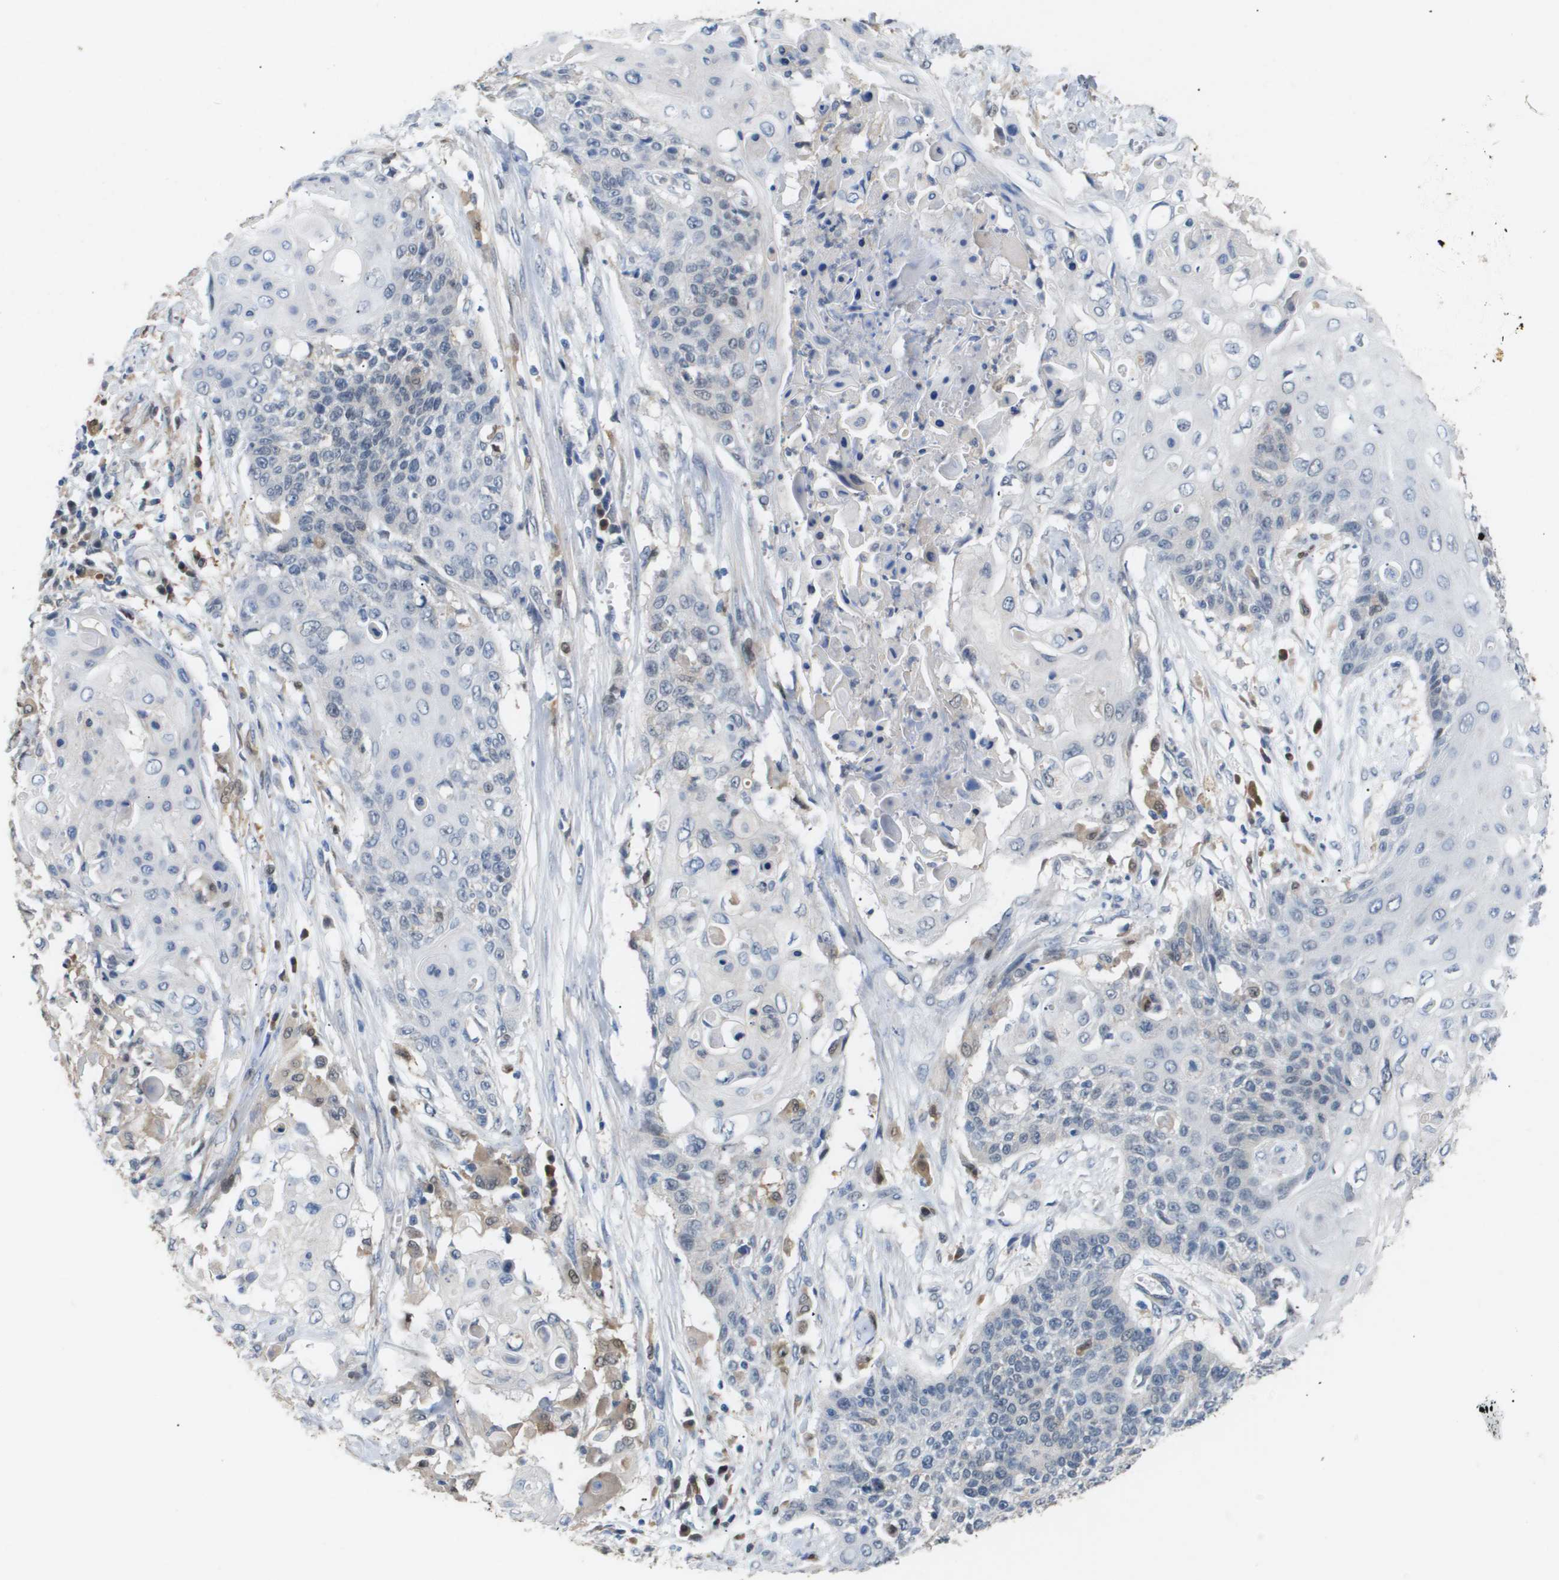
{"staining": {"intensity": "negative", "quantity": "none", "location": "none"}, "tissue": "cervical cancer", "cell_type": "Tumor cells", "image_type": "cancer", "snomed": [{"axis": "morphology", "description": "Squamous cell carcinoma, NOS"}, {"axis": "topography", "description": "Cervix"}], "caption": "The micrograph shows no significant expression in tumor cells of cervical squamous cell carcinoma.", "gene": "AKR1A1", "patient": {"sex": "female", "age": 39}}